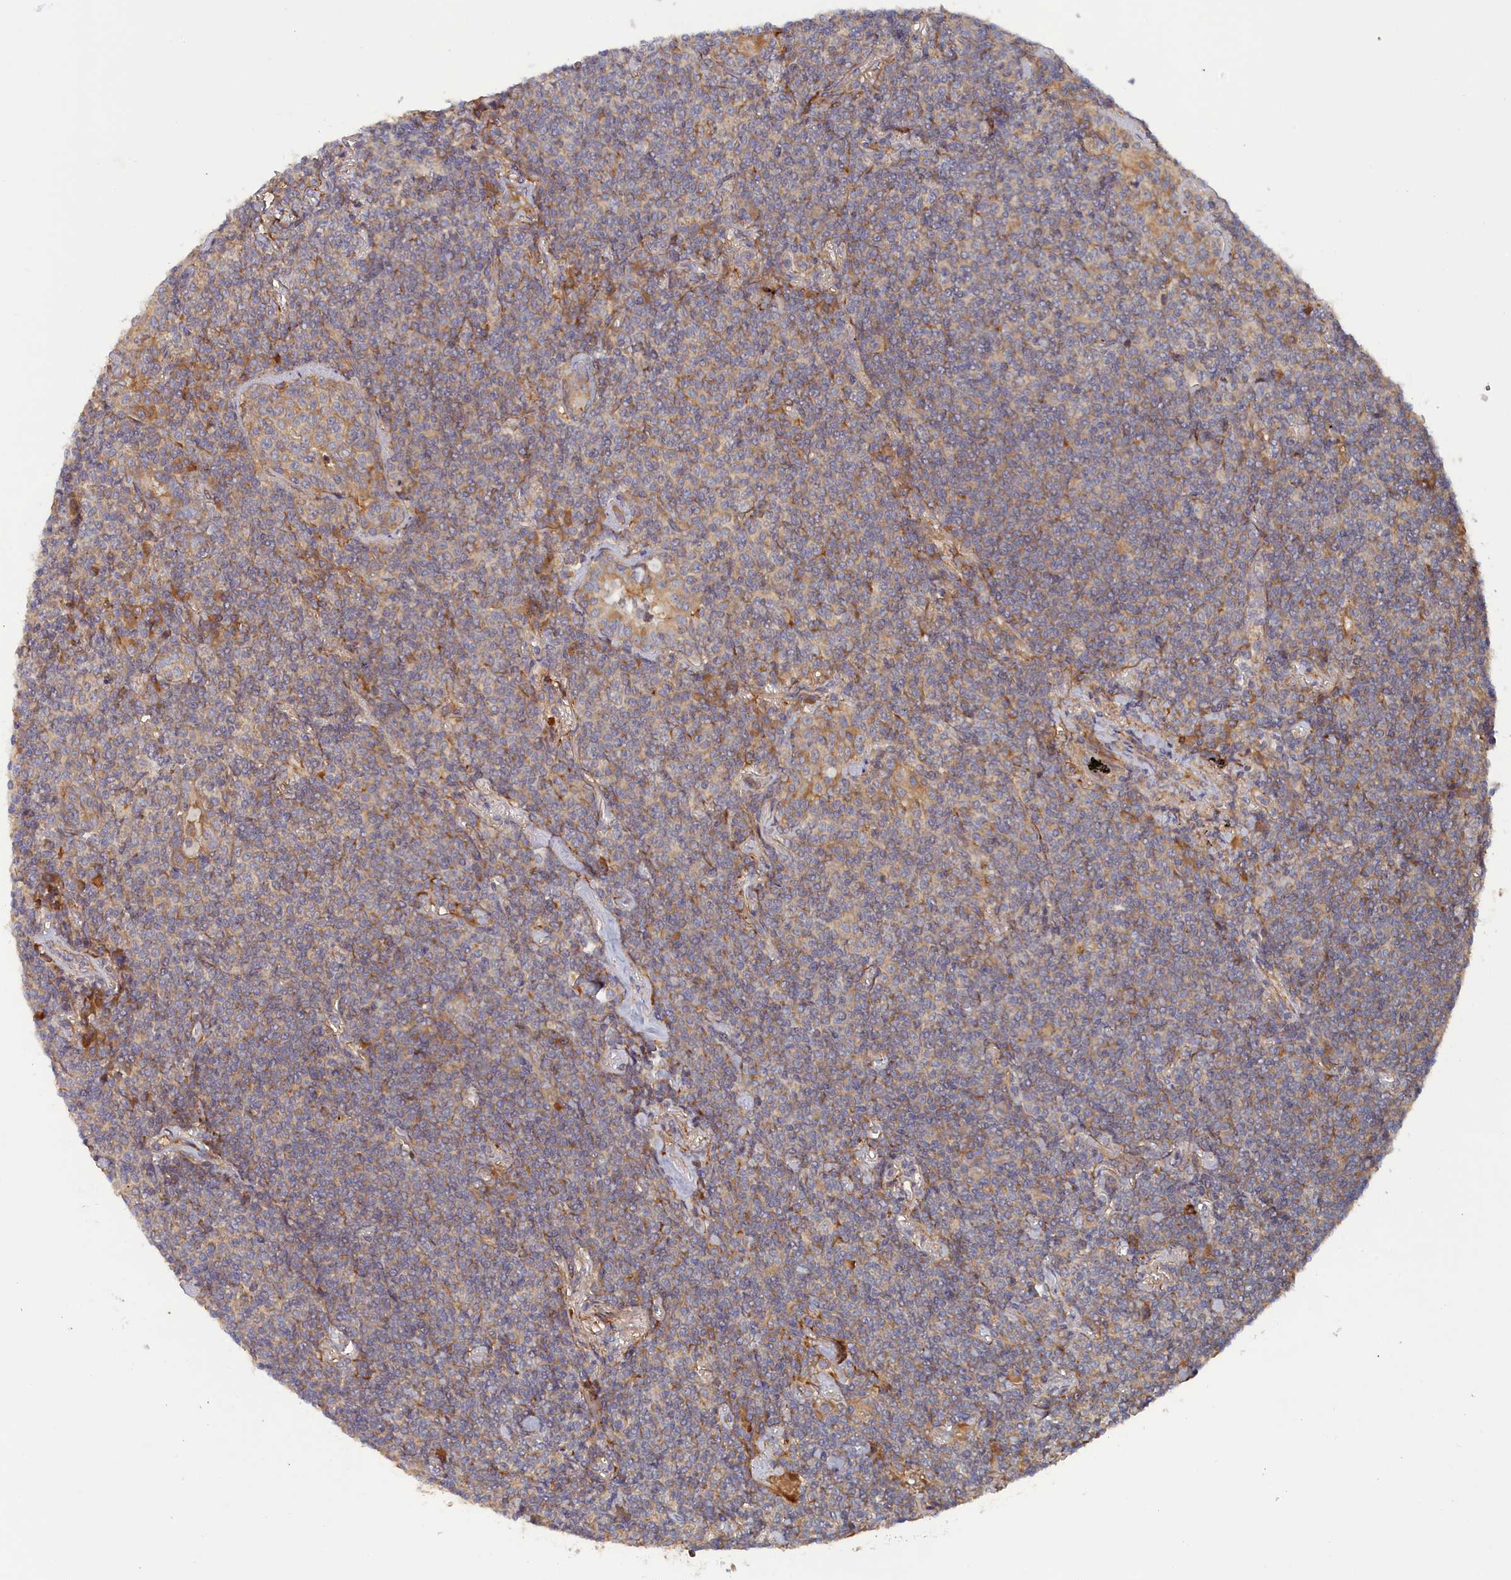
{"staining": {"intensity": "weak", "quantity": "<25%", "location": "cytoplasmic/membranous"}, "tissue": "lymphoma", "cell_type": "Tumor cells", "image_type": "cancer", "snomed": [{"axis": "morphology", "description": "Malignant lymphoma, non-Hodgkin's type, Low grade"}, {"axis": "topography", "description": "Lung"}], "caption": "Immunohistochemistry image of neoplastic tissue: malignant lymphoma, non-Hodgkin's type (low-grade) stained with DAB (3,3'-diaminobenzidine) shows no significant protein positivity in tumor cells.", "gene": "TMEM196", "patient": {"sex": "female", "age": 71}}